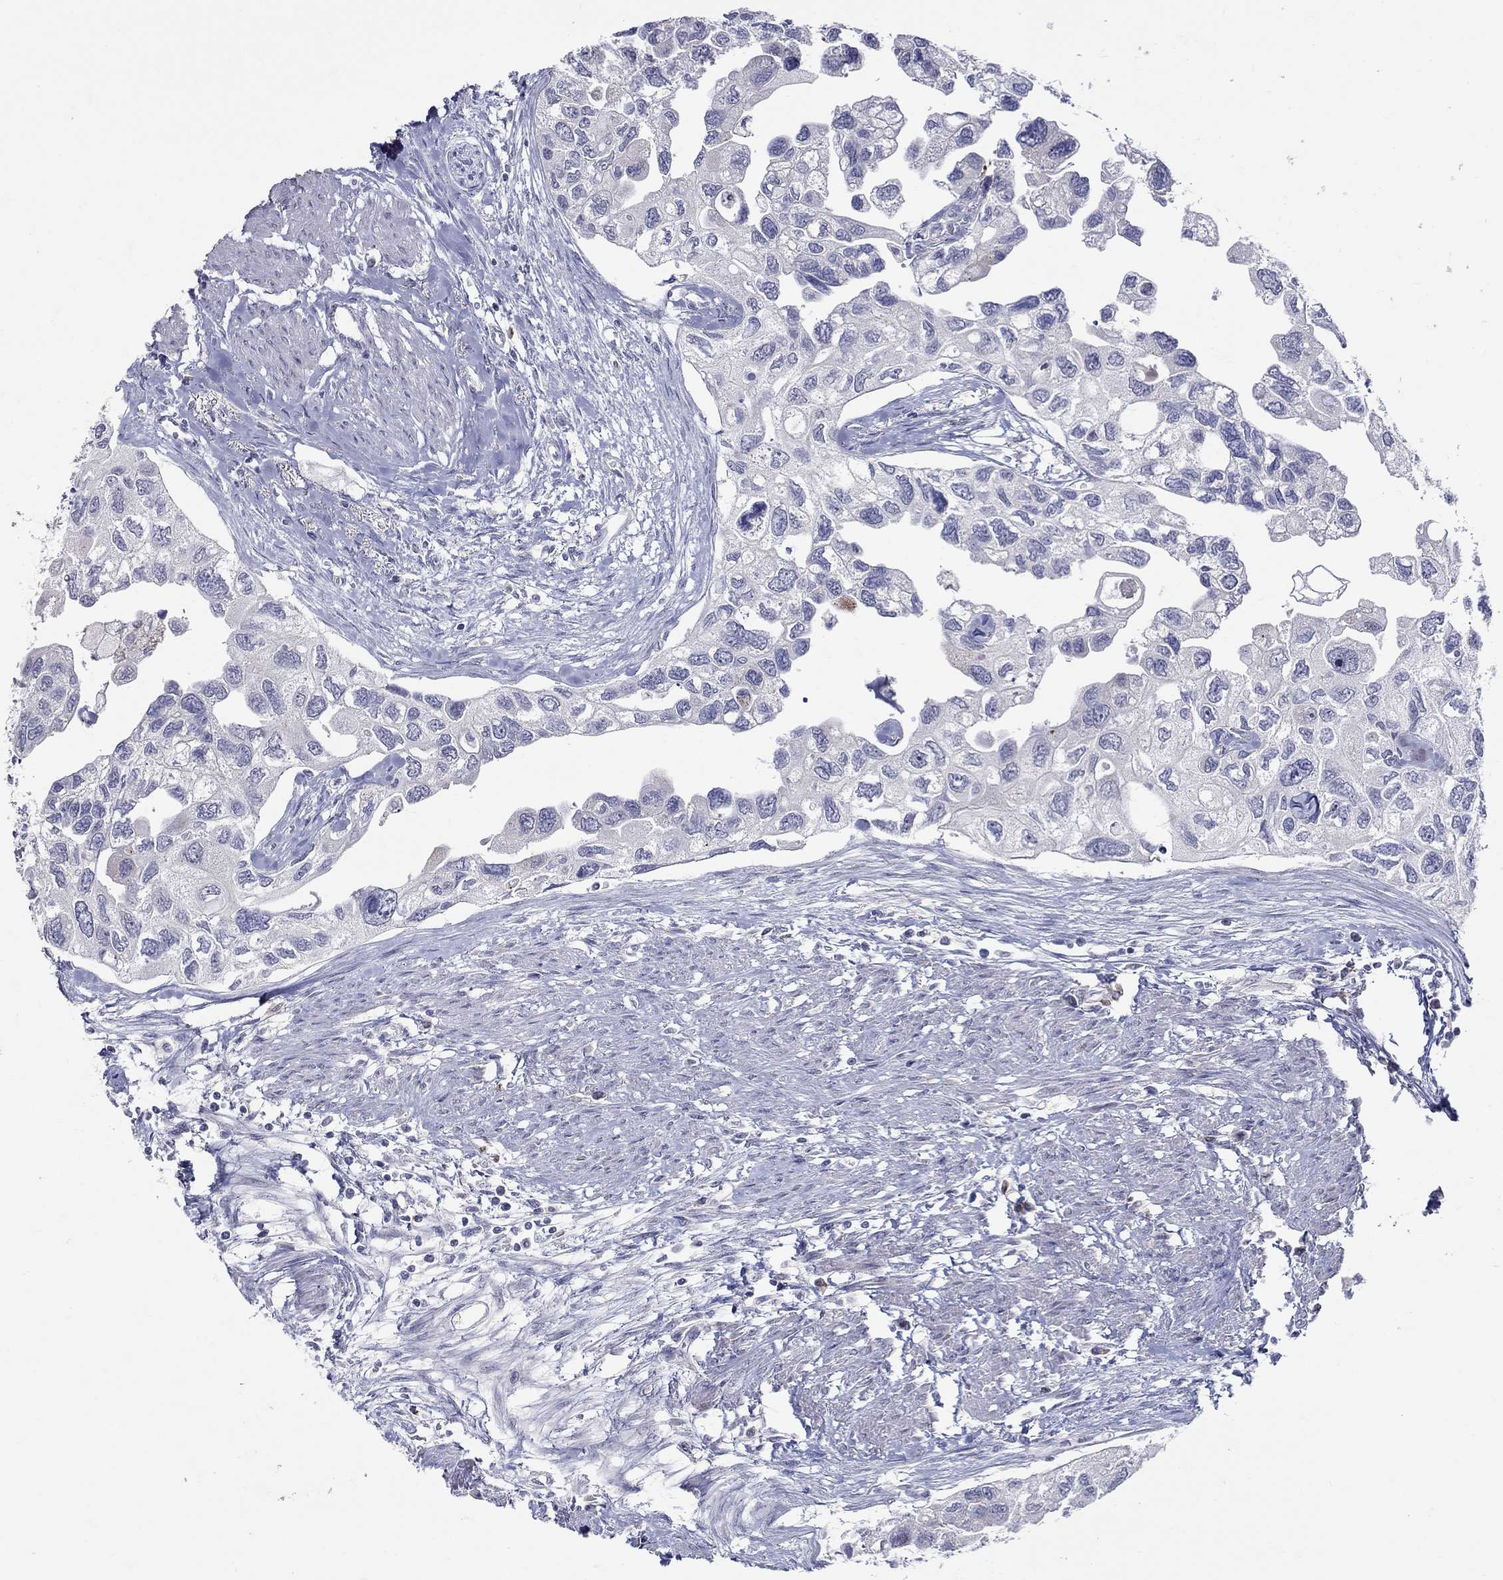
{"staining": {"intensity": "negative", "quantity": "none", "location": "none"}, "tissue": "urothelial cancer", "cell_type": "Tumor cells", "image_type": "cancer", "snomed": [{"axis": "morphology", "description": "Urothelial carcinoma, High grade"}, {"axis": "topography", "description": "Urinary bladder"}], "caption": "Immunohistochemistry (IHC) of human high-grade urothelial carcinoma displays no positivity in tumor cells.", "gene": "HMX2", "patient": {"sex": "male", "age": 59}}